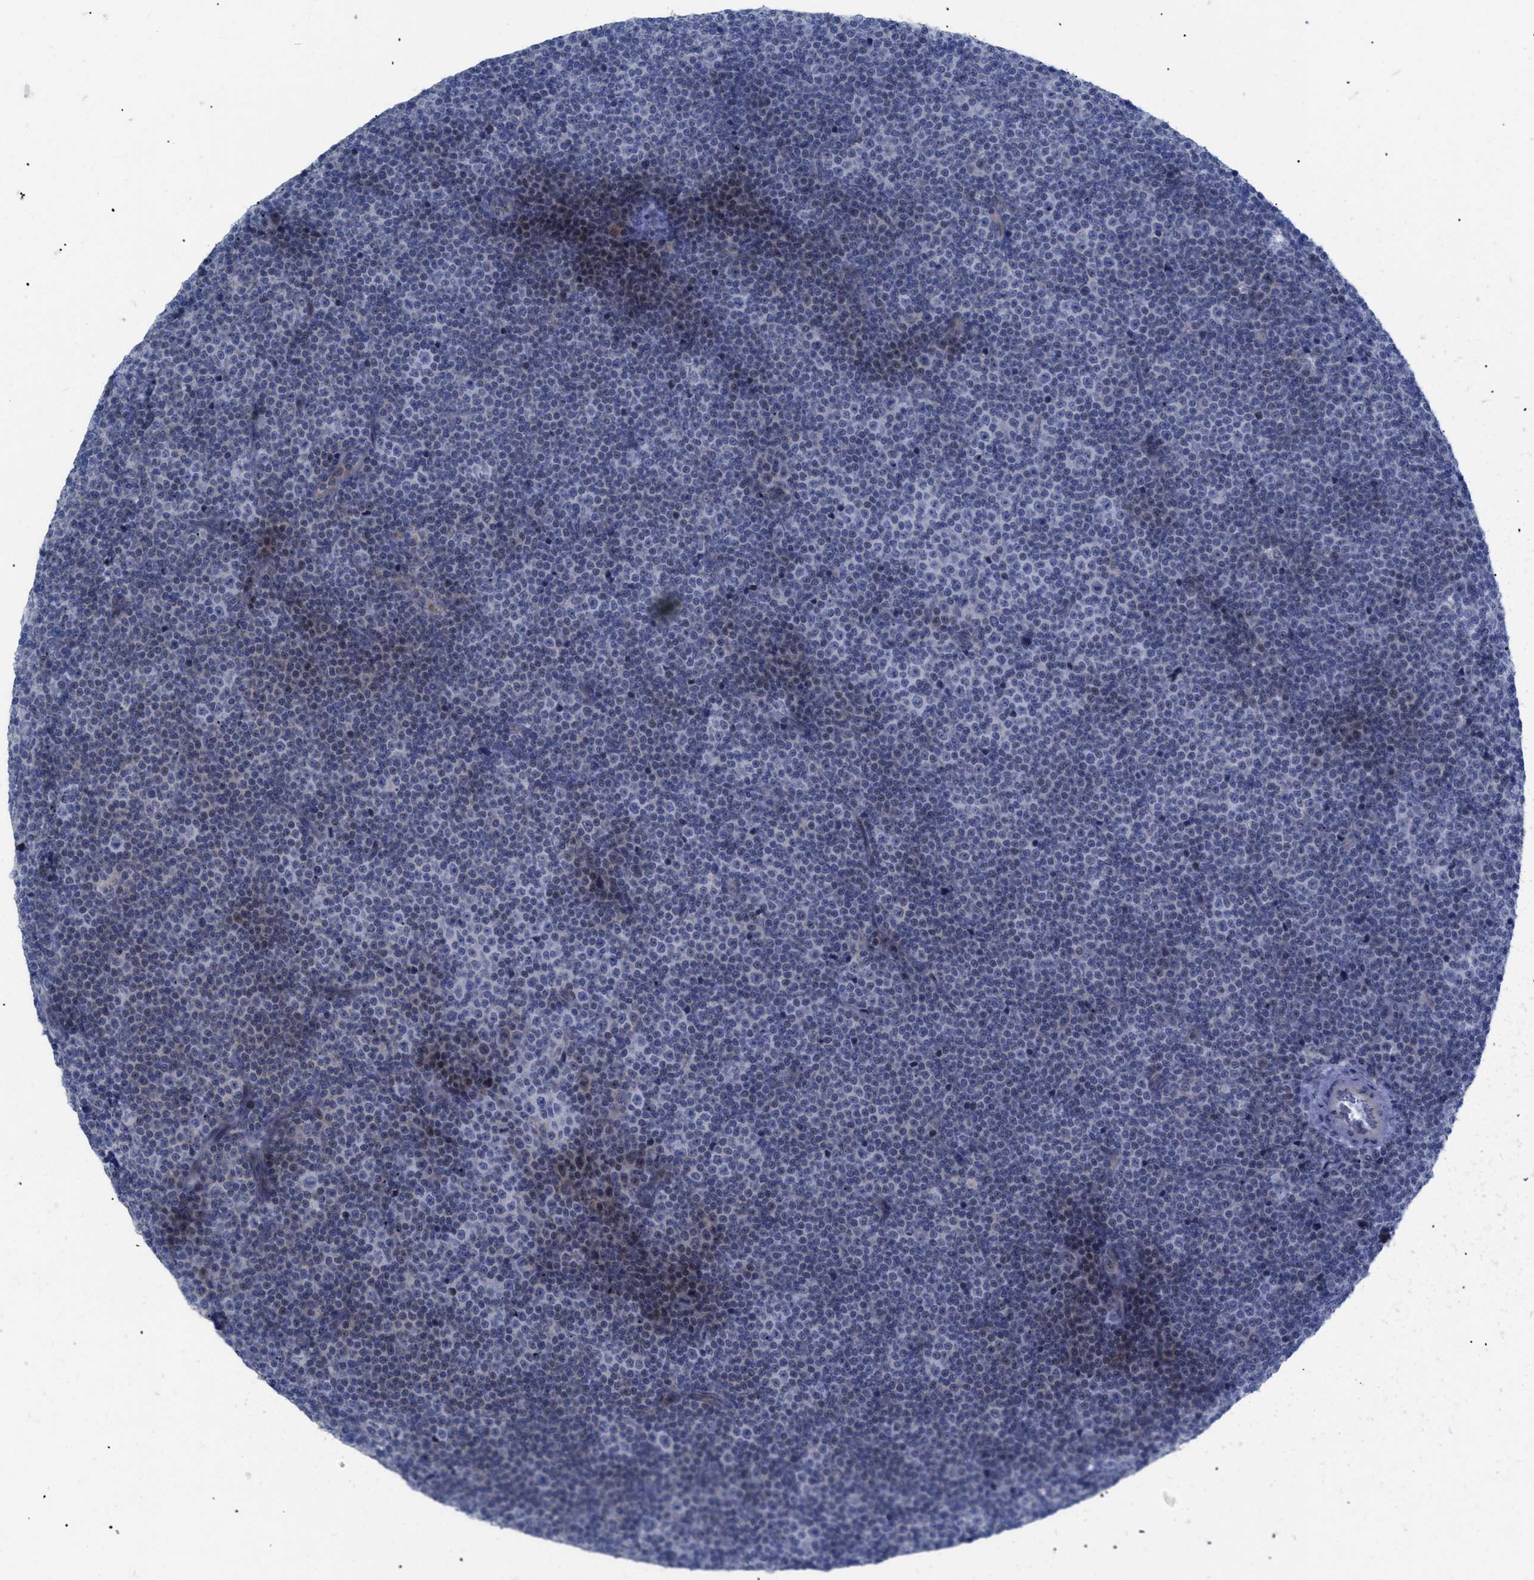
{"staining": {"intensity": "negative", "quantity": "none", "location": "none"}, "tissue": "lymphoma", "cell_type": "Tumor cells", "image_type": "cancer", "snomed": [{"axis": "morphology", "description": "Malignant lymphoma, non-Hodgkin's type, Low grade"}, {"axis": "topography", "description": "Lymph node"}], "caption": "An immunohistochemistry image of low-grade malignant lymphoma, non-Hodgkin's type is shown. There is no staining in tumor cells of low-grade malignant lymphoma, non-Hodgkin's type. (Brightfield microscopy of DAB (3,3'-diaminobenzidine) IHC at high magnification).", "gene": "CAV3", "patient": {"sex": "female", "age": 67}}